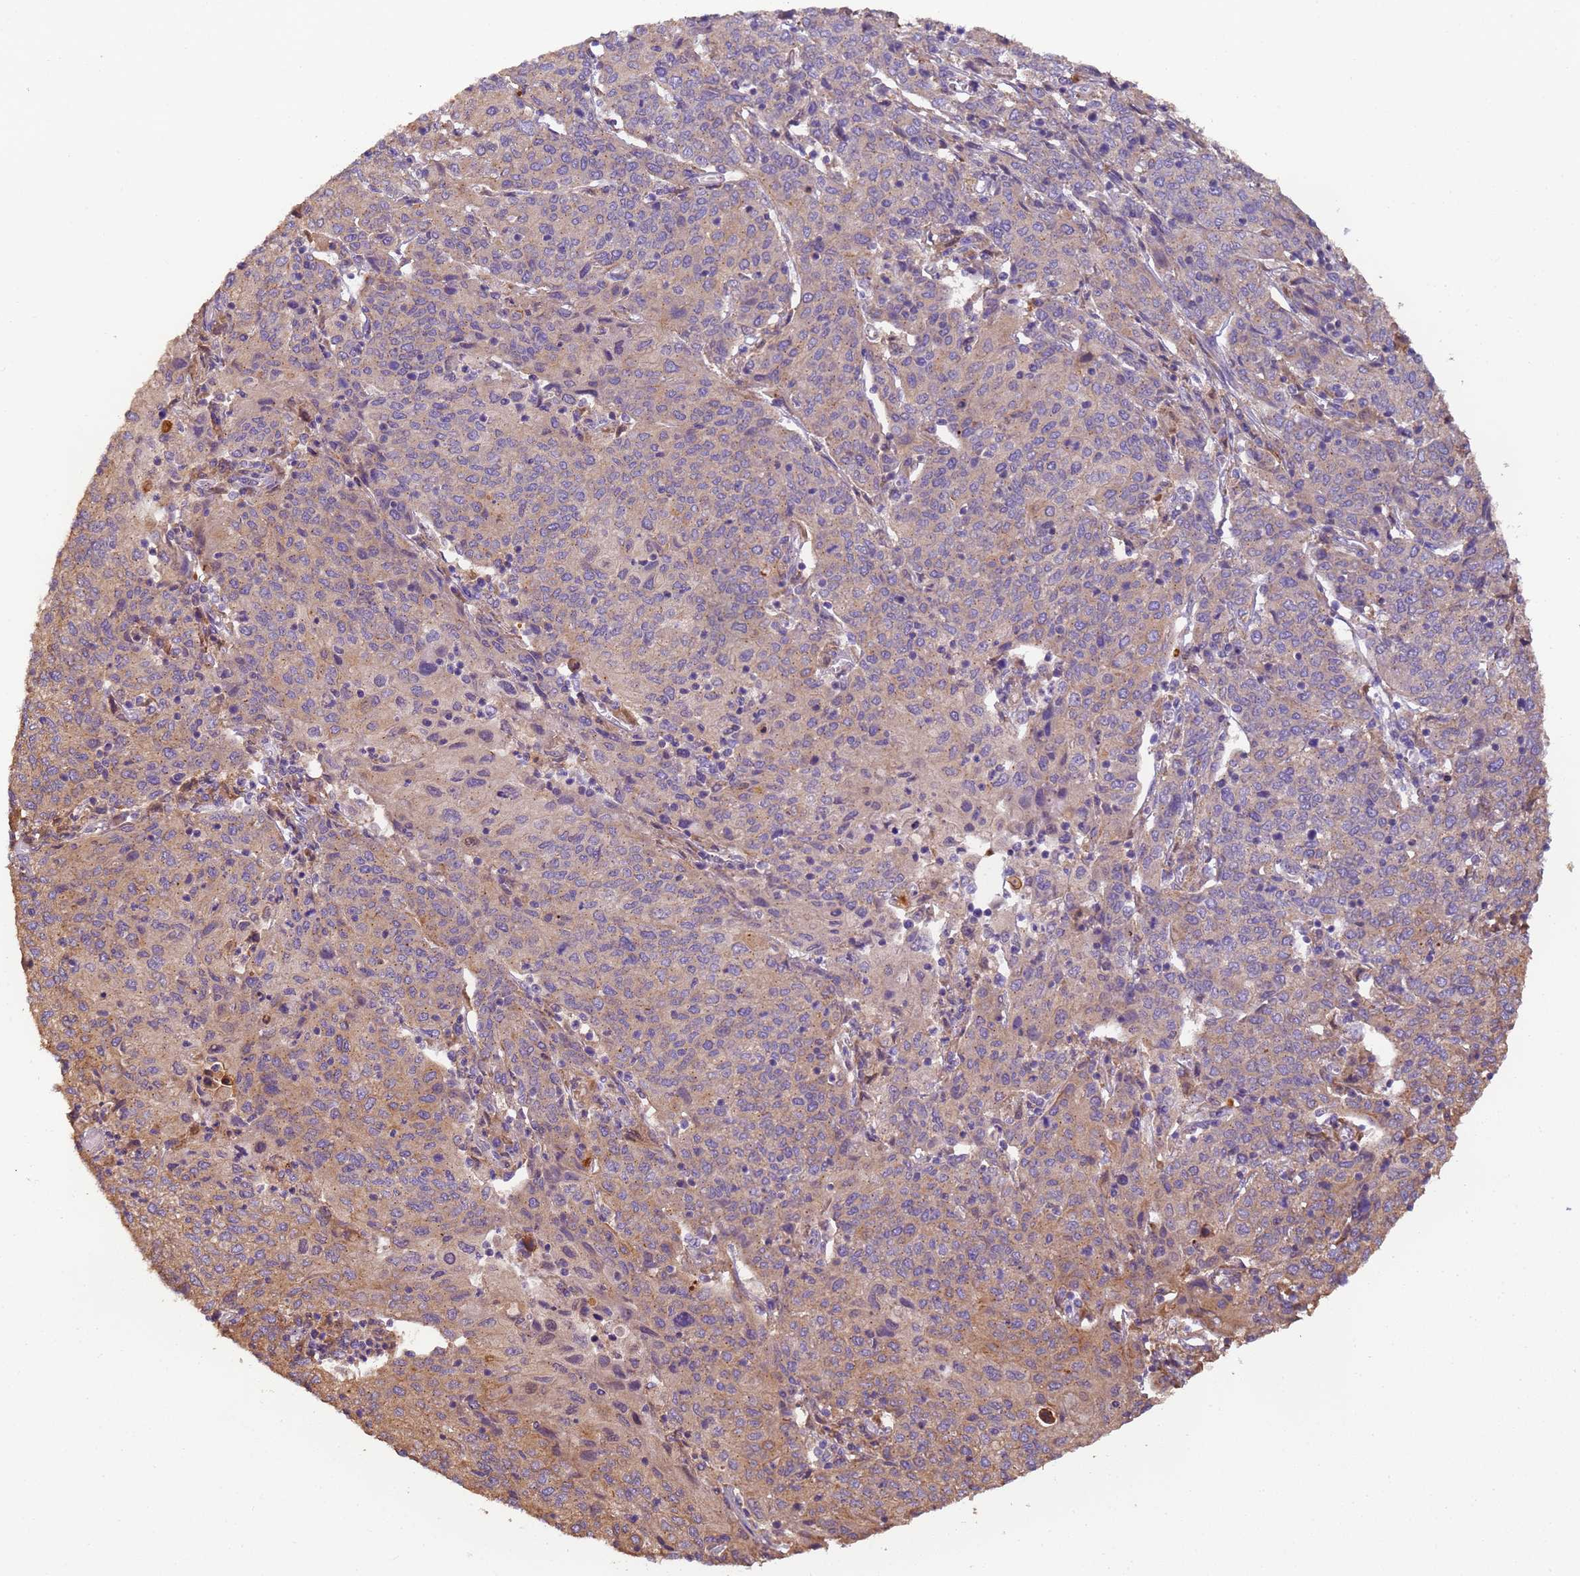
{"staining": {"intensity": "moderate", "quantity": "25%-75%", "location": "cytoplasmic/membranous"}, "tissue": "cervical cancer", "cell_type": "Tumor cells", "image_type": "cancer", "snomed": [{"axis": "morphology", "description": "Squamous cell carcinoma, NOS"}, {"axis": "topography", "description": "Cervix"}], "caption": "Protein staining reveals moderate cytoplasmic/membranous expression in approximately 25%-75% of tumor cells in cervical cancer.", "gene": "TIGAR", "patient": {"sex": "female", "age": 67}}